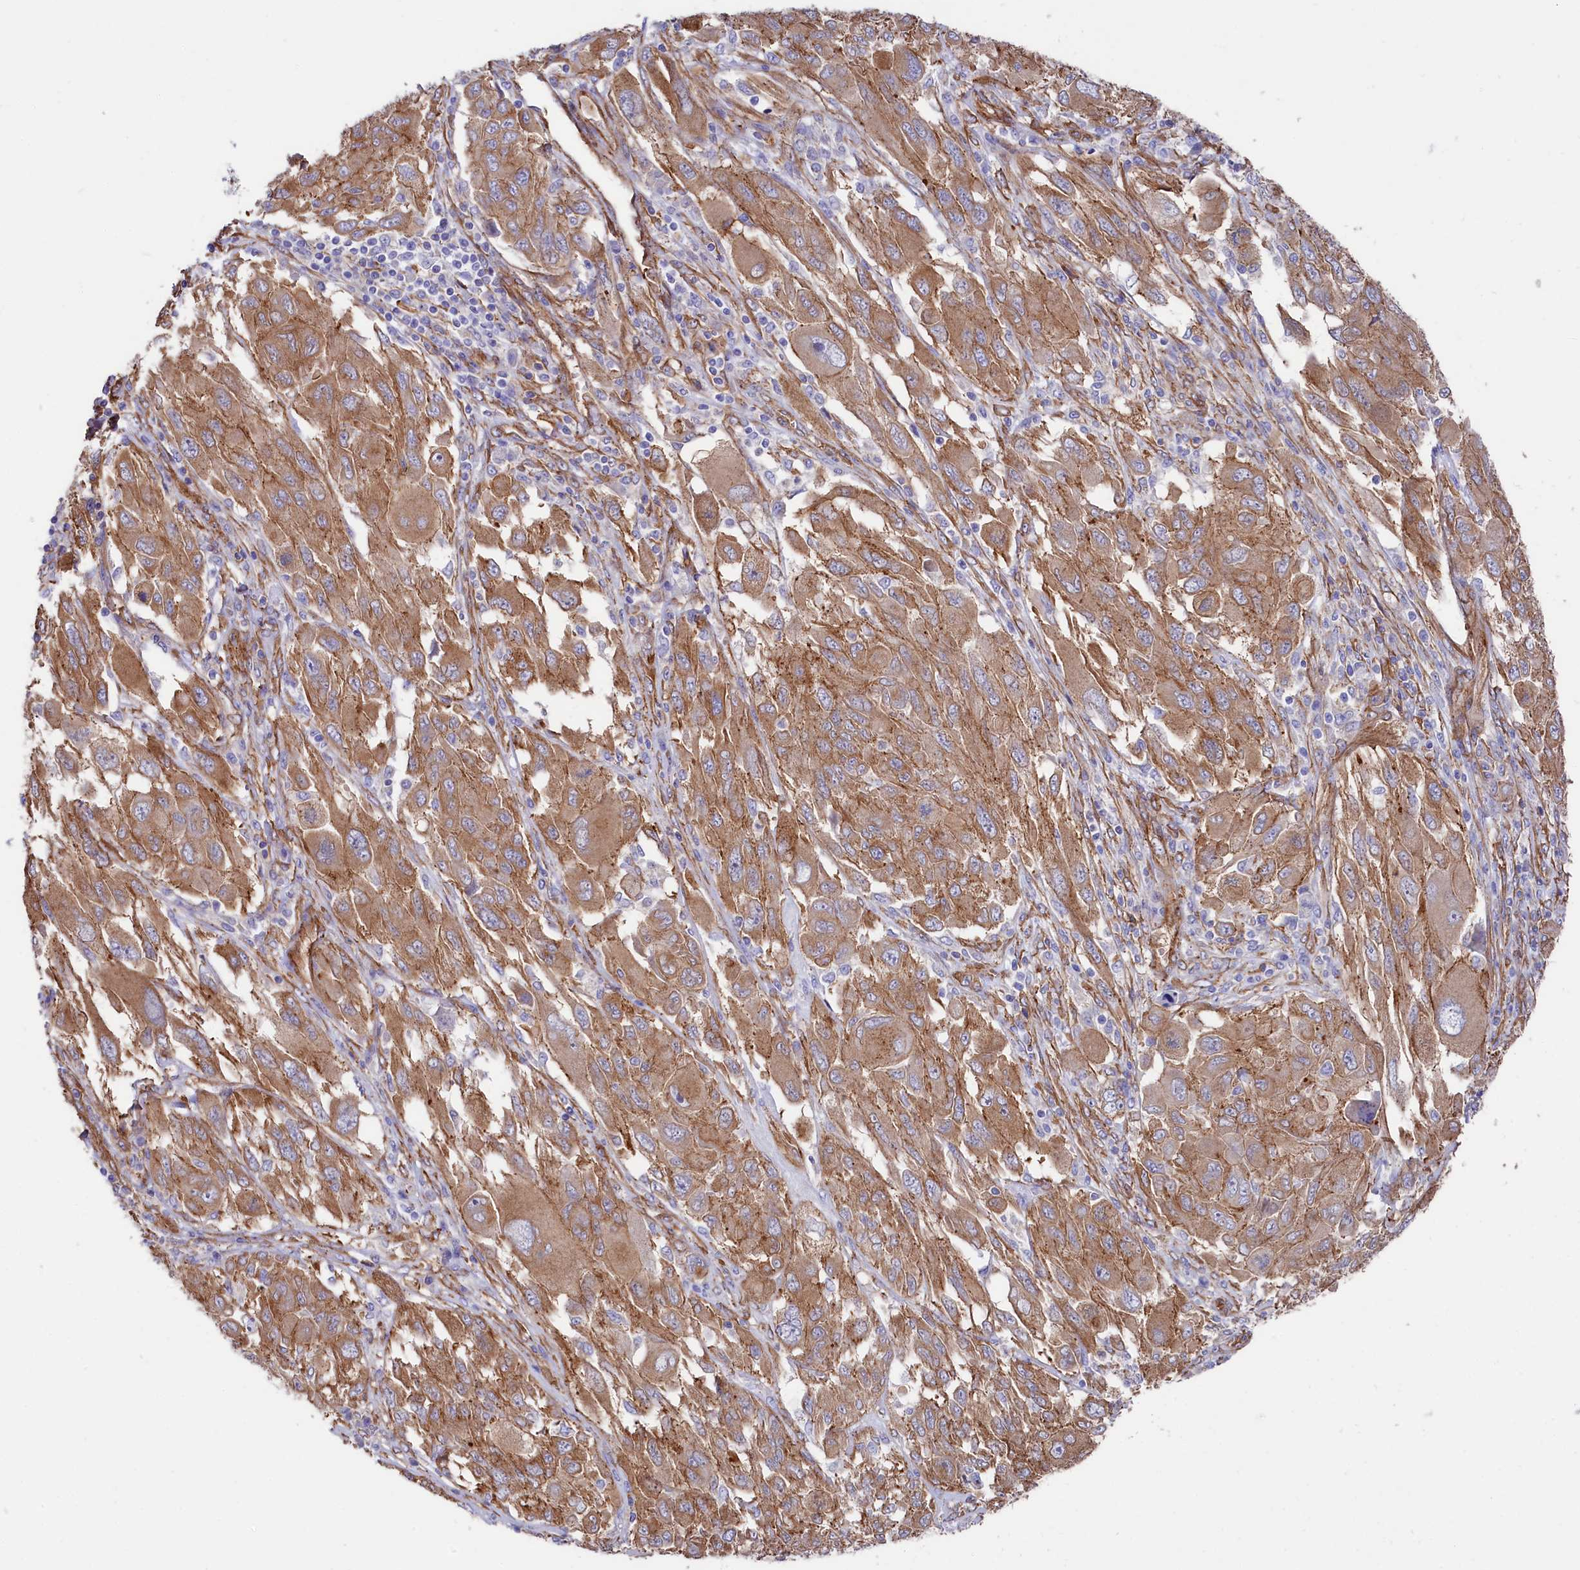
{"staining": {"intensity": "moderate", "quantity": ">75%", "location": "cytoplasmic/membranous"}, "tissue": "melanoma", "cell_type": "Tumor cells", "image_type": "cancer", "snomed": [{"axis": "morphology", "description": "Malignant melanoma, NOS"}, {"axis": "topography", "description": "Skin"}], "caption": "Immunohistochemistry (DAB) staining of human melanoma displays moderate cytoplasmic/membranous protein expression in approximately >75% of tumor cells.", "gene": "TNKS1BP1", "patient": {"sex": "female", "age": 91}}